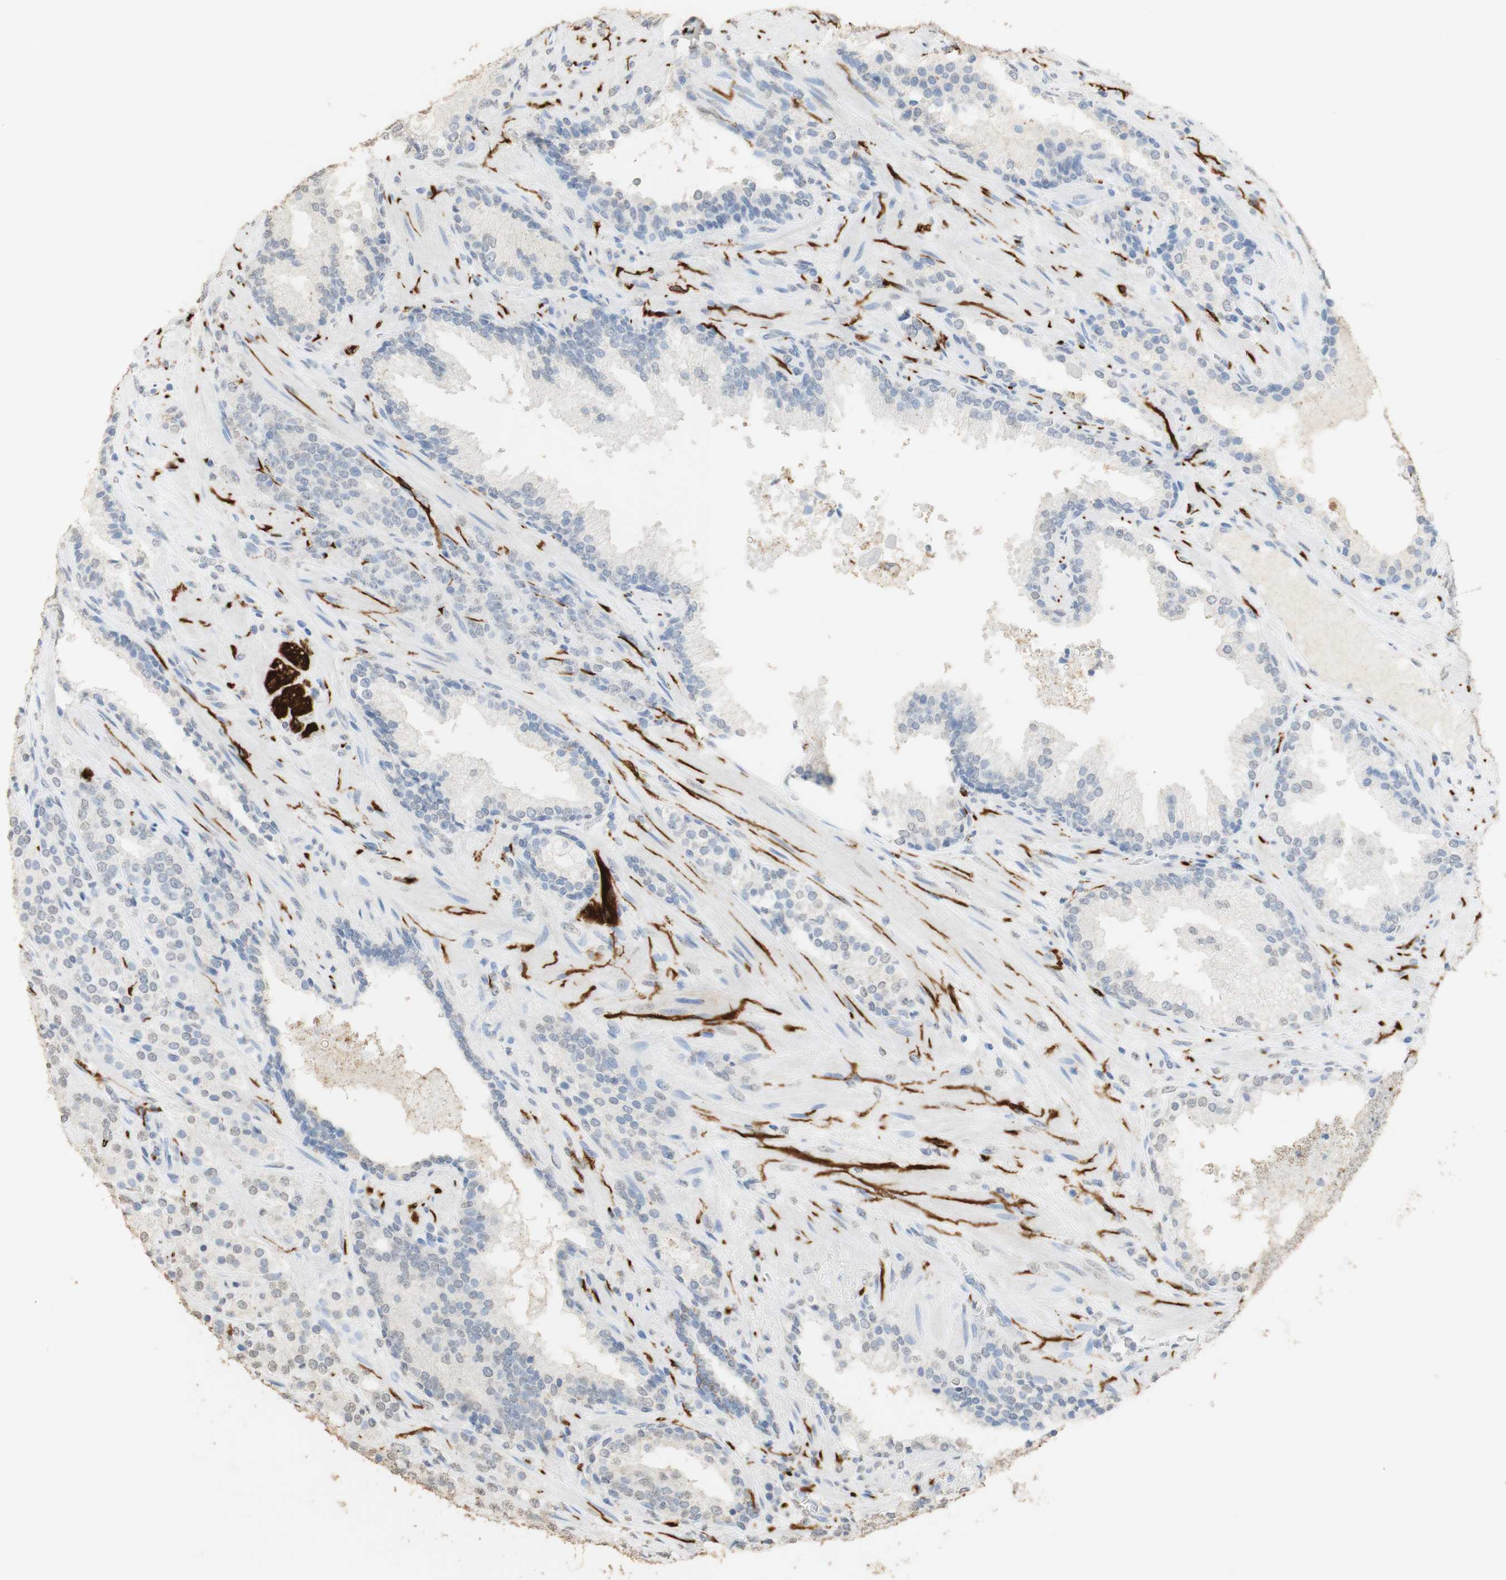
{"staining": {"intensity": "weak", "quantity": "<25%", "location": "nuclear"}, "tissue": "prostate cancer", "cell_type": "Tumor cells", "image_type": "cancer", "snomed": [{"axis": "morphology", "description": "Adenocarcinoma, High grade"}, {"axis": "topography", "description": "Prostate"}], "caption": "Immunohistochemical staining of human adenocarcinoma (high-grade) (prostate) displays no significant expression in tumor cells.", "gene": "L1CAM", "patient": {"sex": "male", "age": 71}}